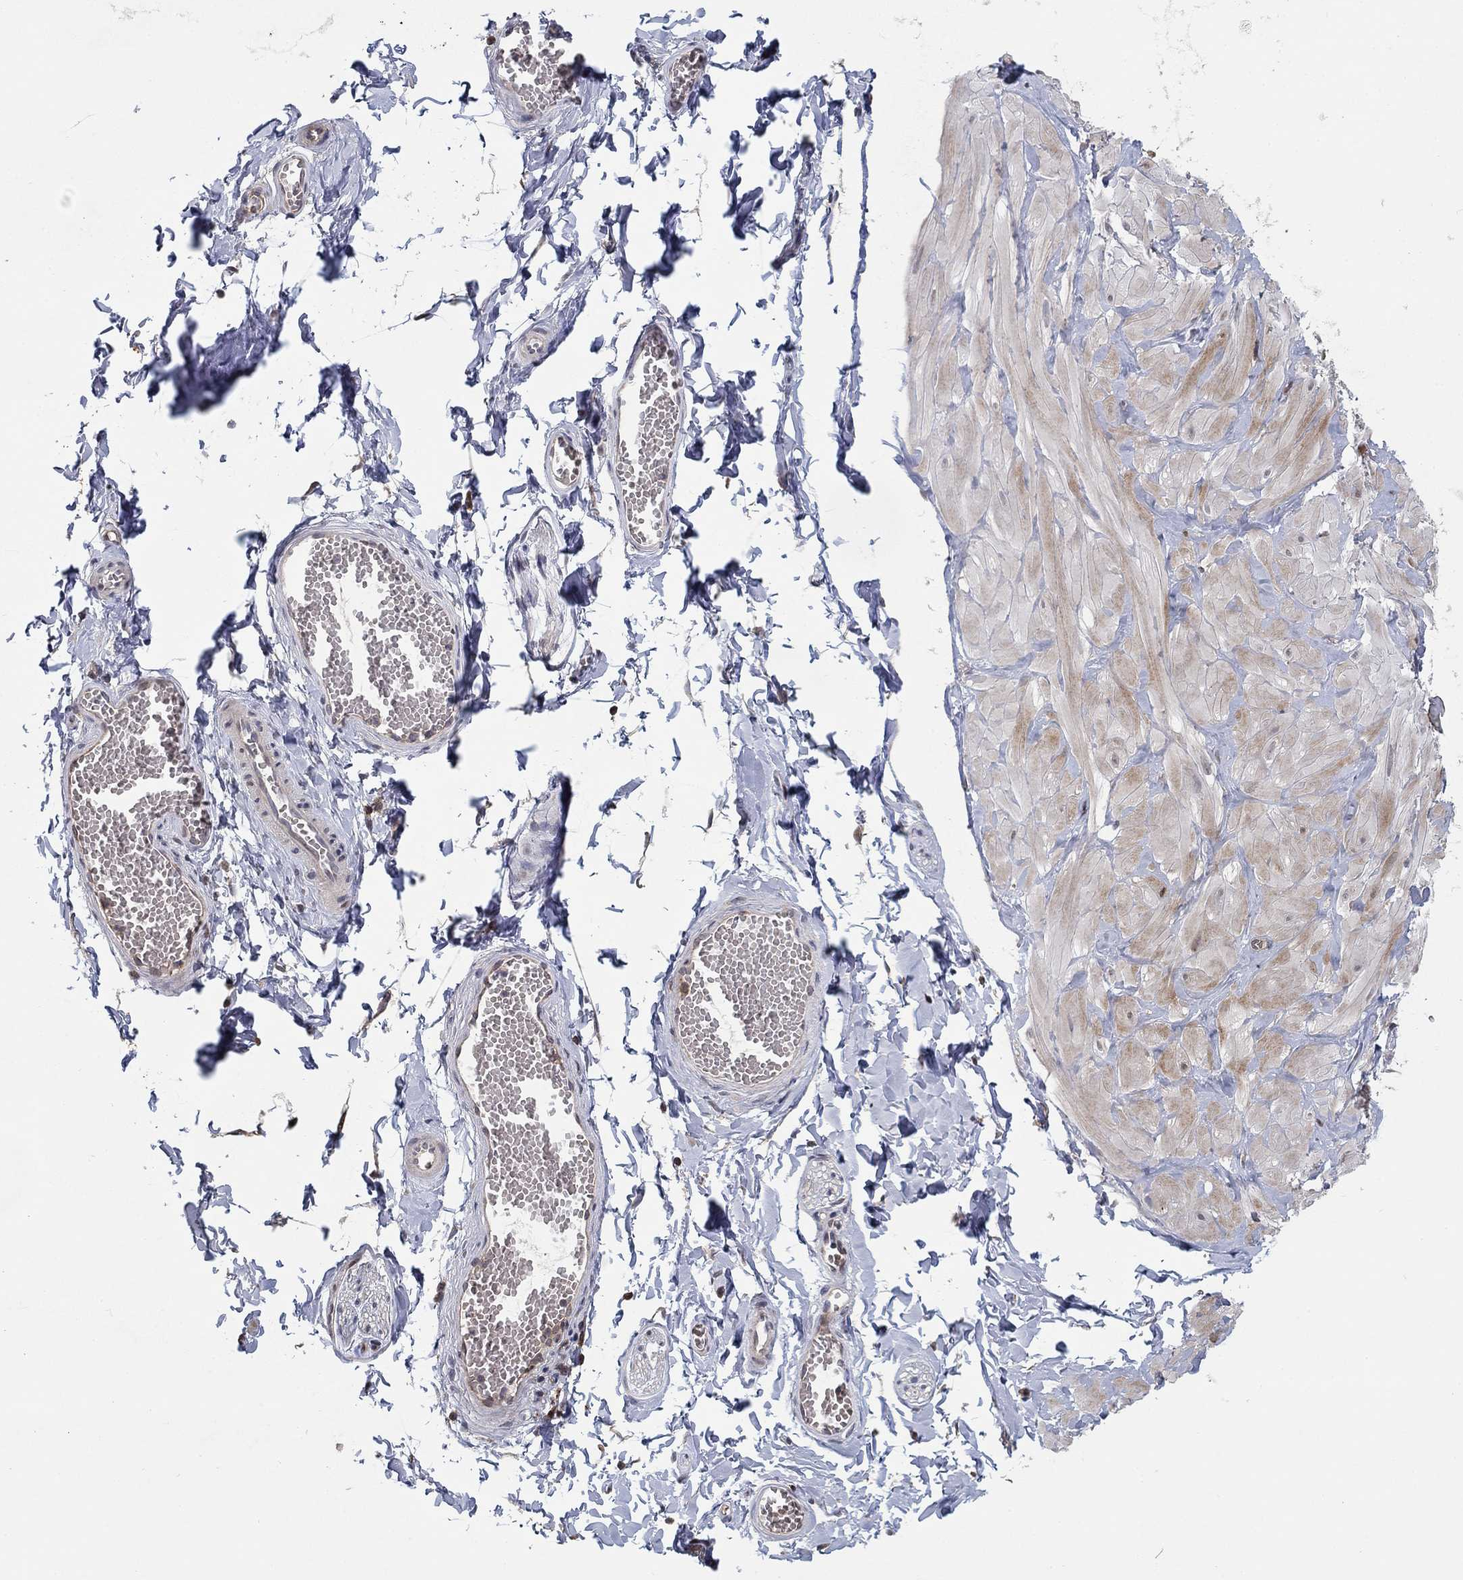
{"staining": {"intensity": "negative", "quantity": "none", "location": "none"}, "tissue": "adipose tissue", "cell_type": "Adipocytes", "image_type": "normal", "snomed": [{"axis": "morphology", "description": "Normal tissue, NOS"}, {"axis": "topography", "description": "Smooth muscle"}, {"axis": "topography", "description": "Peripheral nerve tissue"}], "caption": "High power microscopy micrograph of an IHC micrograph of unremarkable adipose tissue, revealing no significant positivity in adipocytes.", "gene": "LPCAT4", "patient": {"sex": "male", "age": 22}}